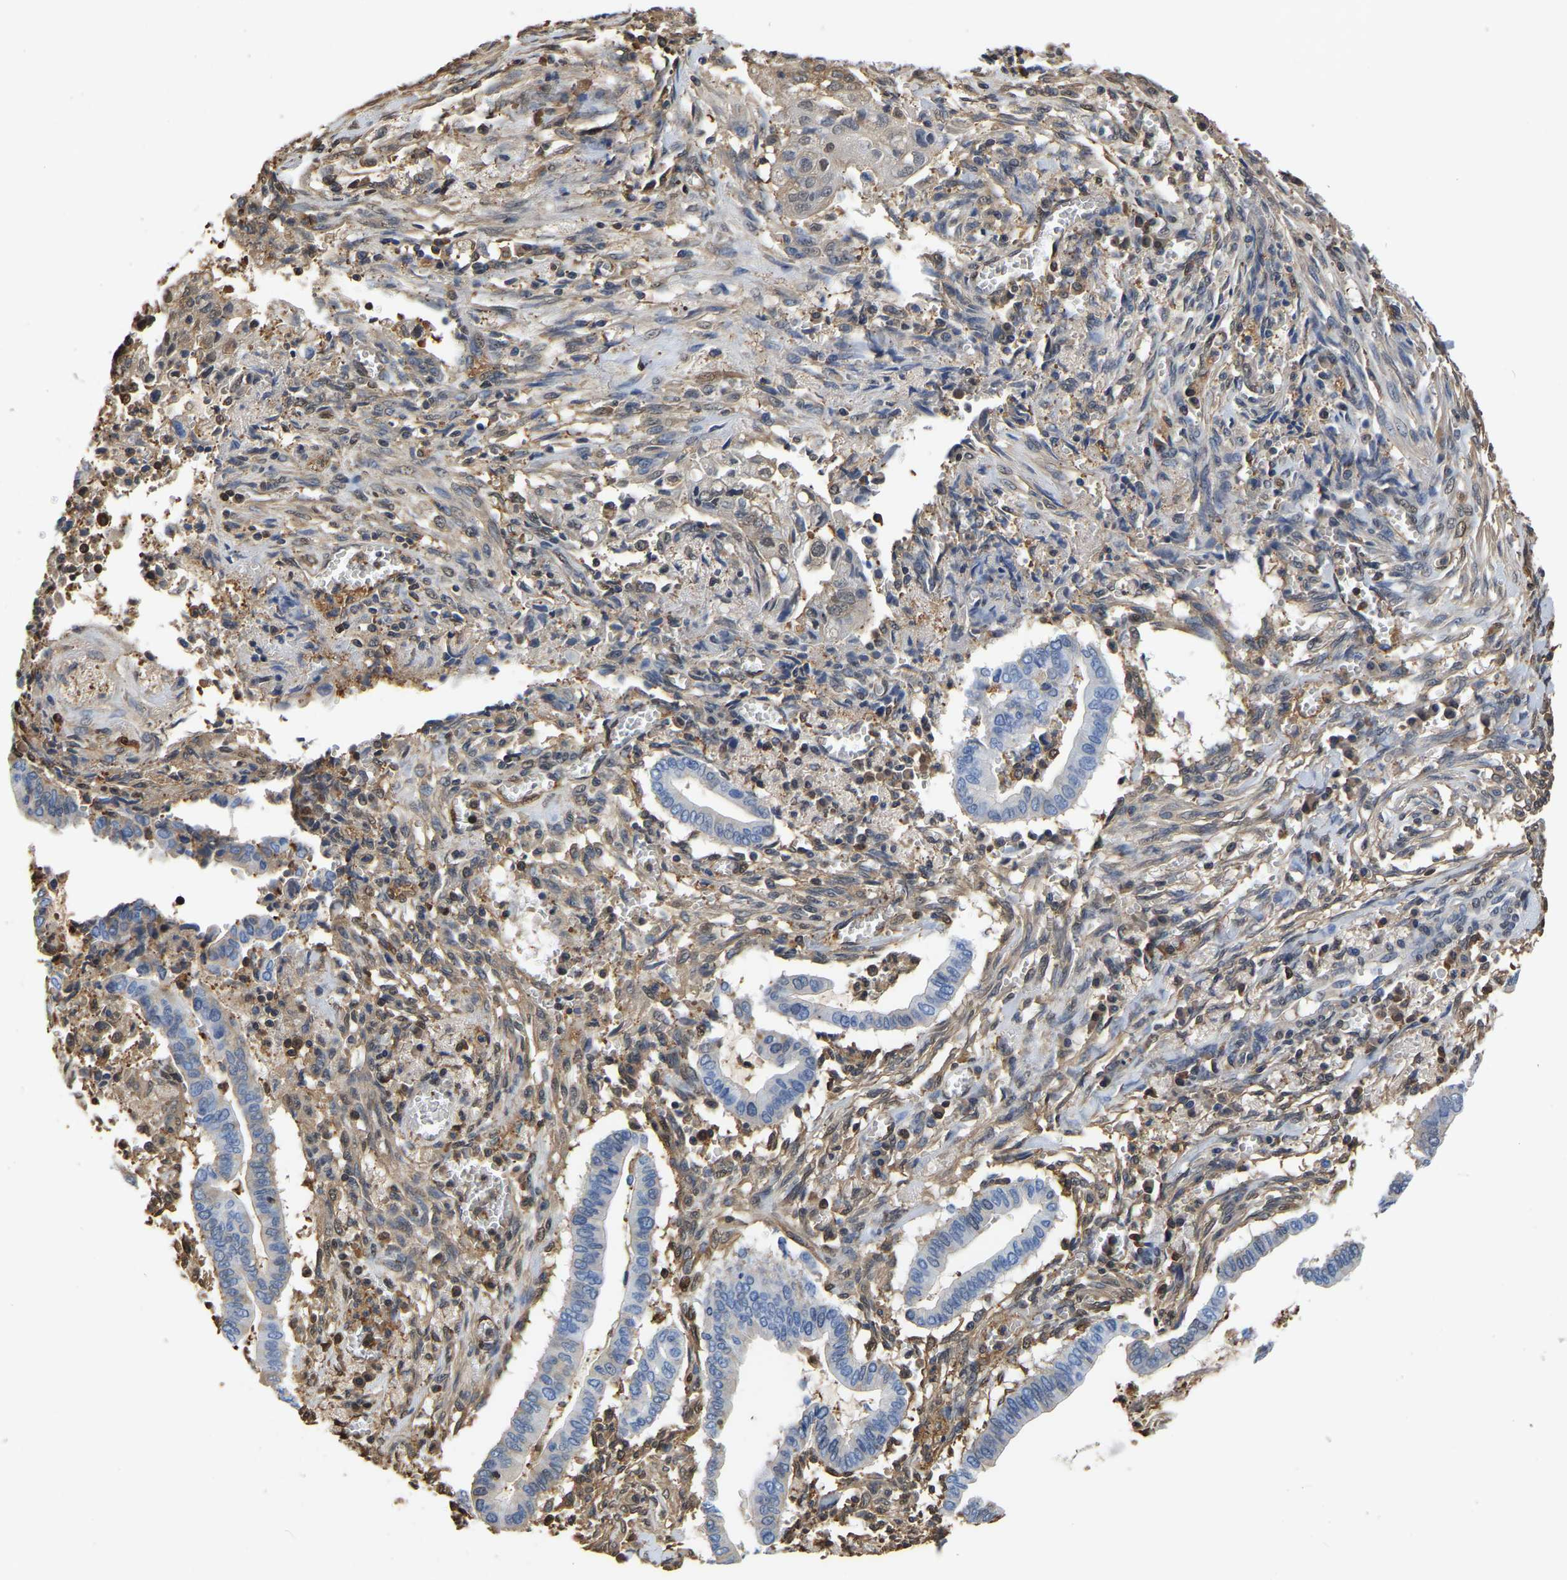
{"staining": {"intensity": "negative", "quantity": "none", "location": "none"}, "tissue": "cervical cancer", "cell_type": "Tumor cells", "image_type": "cancer", "snomed": [{"axis": "morphology", "description": "Adenocarcinoma, NOS"}, {"axis": "topography", "description": "Cervix"}], "caption": "This is an immunohistochemistry (IHC) image of cervical adenocarcinoma. There is no expression in tumor cells.", "gene": "LDHB", "patient": {"sex": "female", "age": 44}}